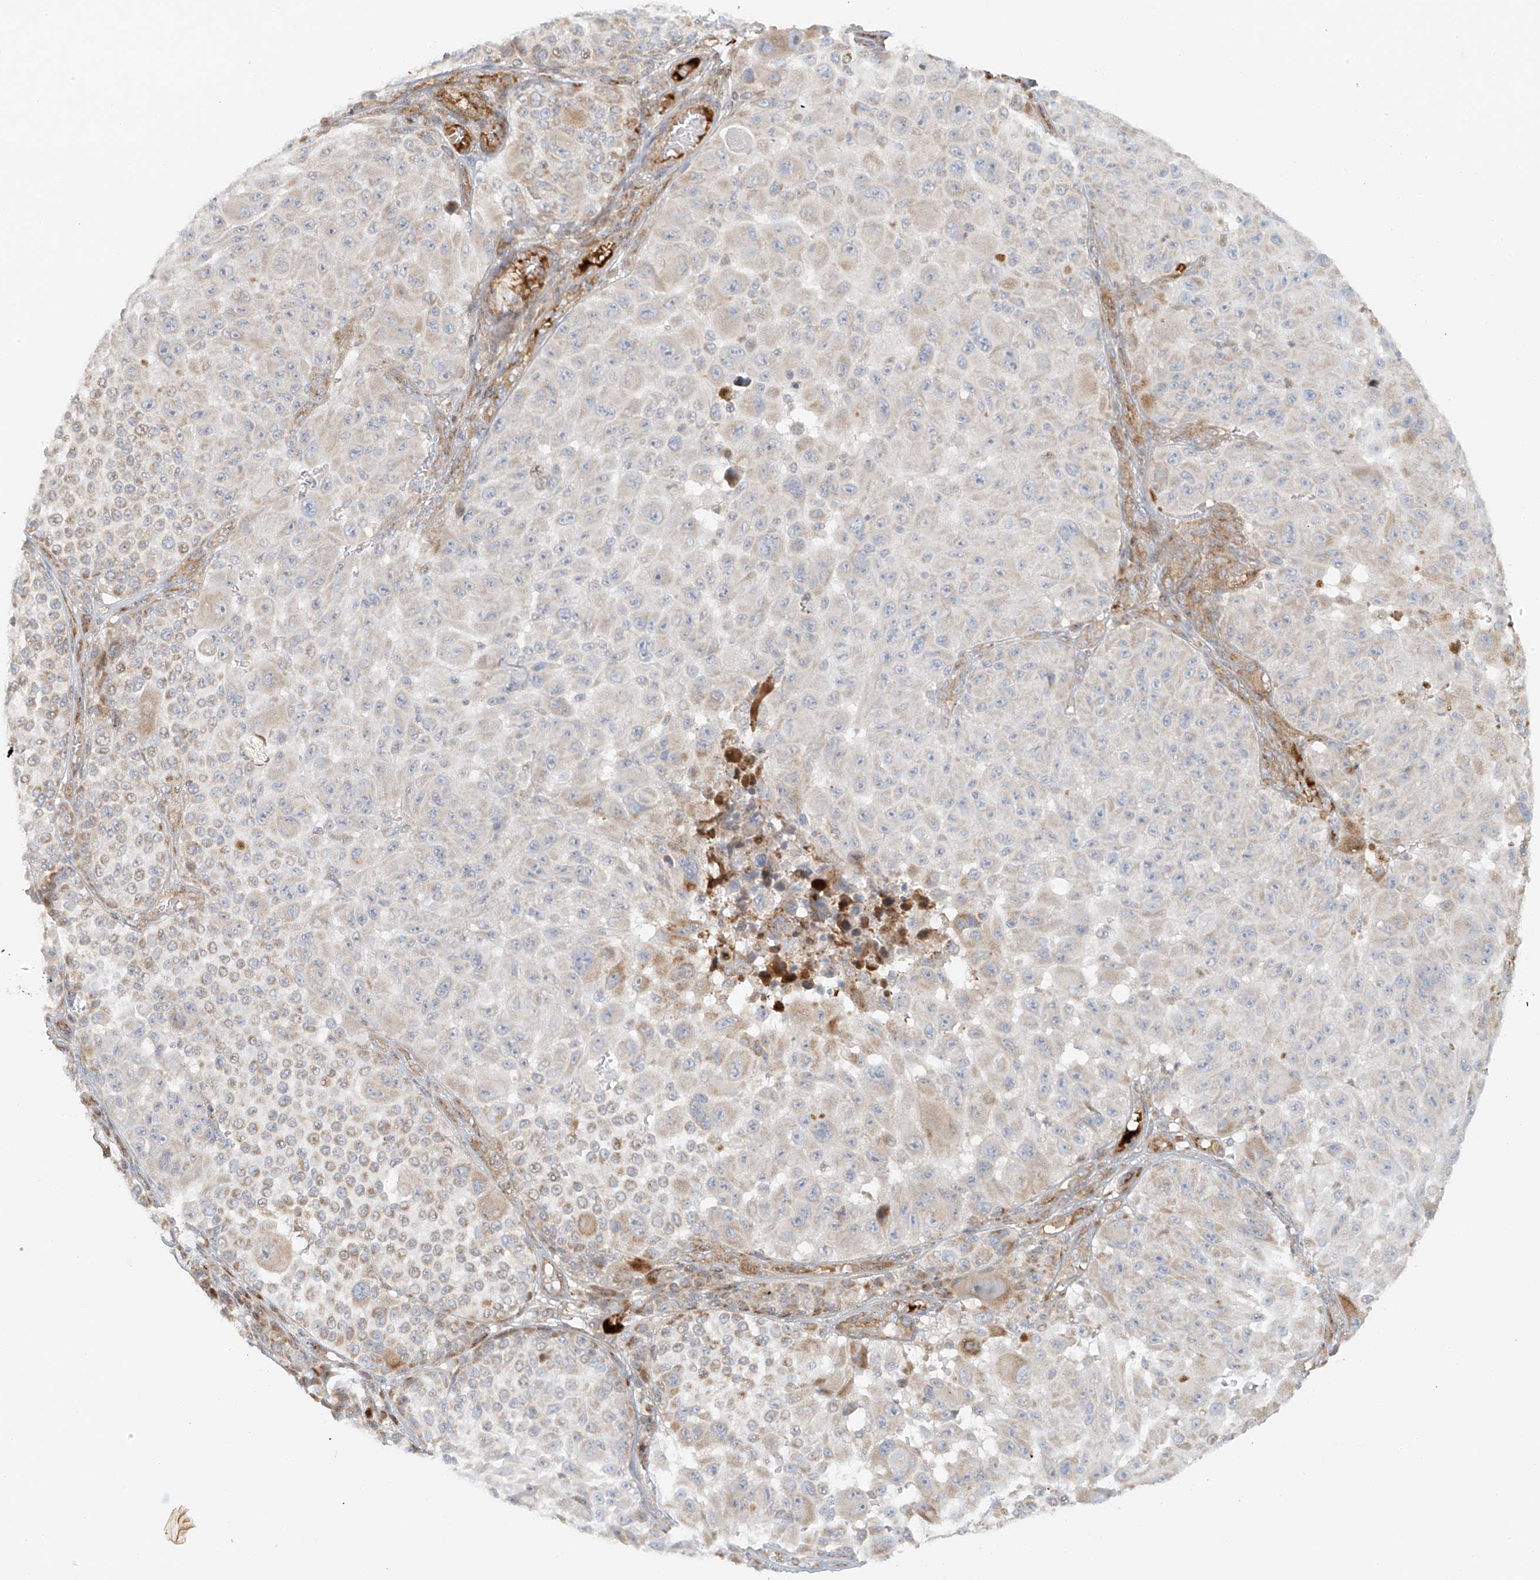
{"staining": {"intensity": "negative", "quantity": "none", "location": "none"}, "tissue": "melanoma", "cell_type": "Tumor cells", "image_type": "cancer", "snomed": [{"axis": "morphology", "description": "Malignant melanoma, NOS"}, {"axis": "topography", "description": "Skin"}], "caption": "Malignant melanoma stained for a protein using IHC reveals no expression tumor cells.", "gene": "MIPEP", "patient": {"sex": "male", "age": 83}}